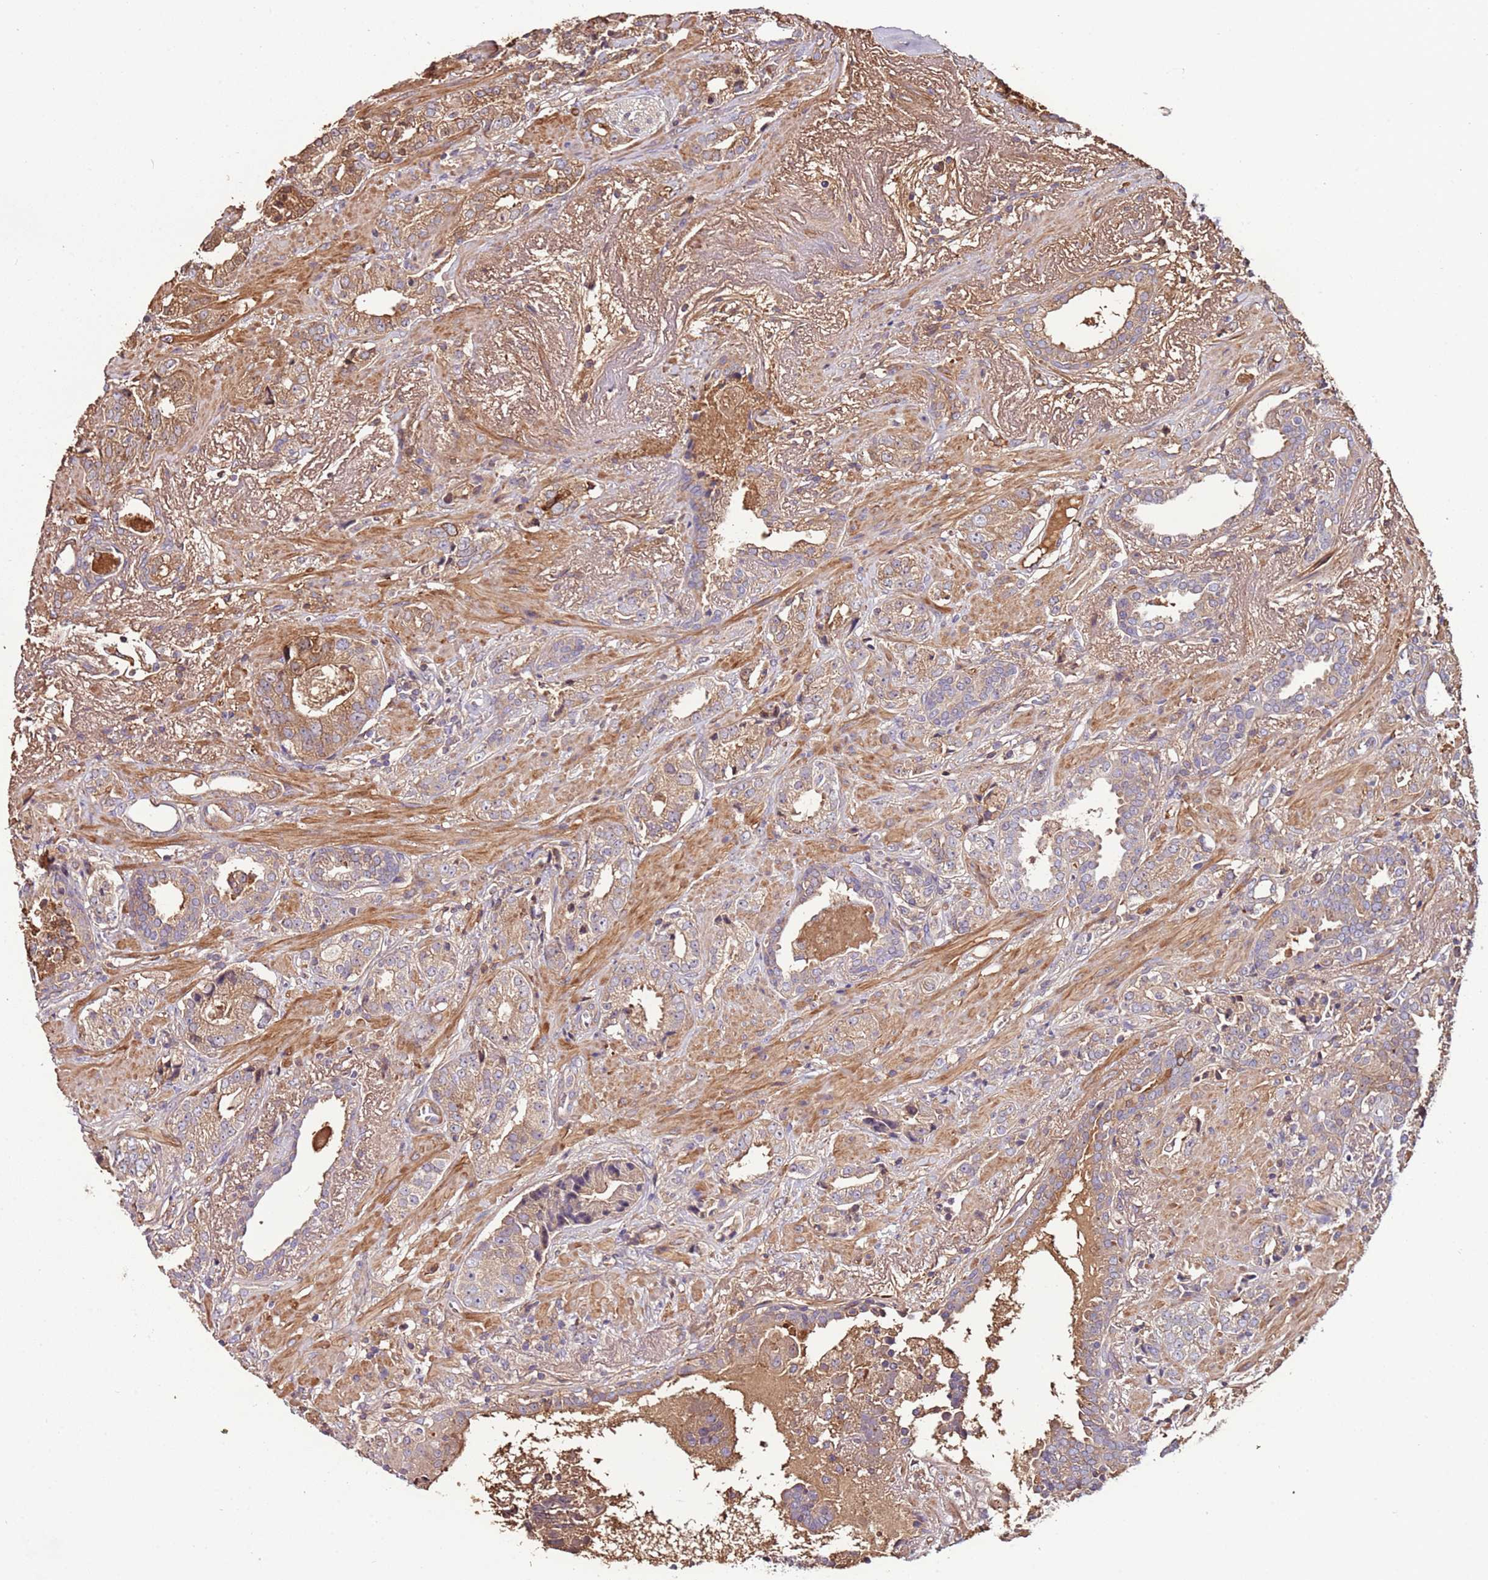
{"staining": {"intensity": "weak", "quantity": "25%-75%", "location": "cytoplasmic/membranous"}, "tissue": "prostate cancer", "cell_type": "Tumor cells", "image_type": "cancer", "snomed": [{"axis": "morphology", "description": "Adenocarcinoma, High grade"}, {"axis": "topography", "description": "Prostate"}], "caption": "Immunohistochemical staining of prostate adenocarcinoma (high-grade) reveals low levels of weak cytoplasmic/membranous protein expression in approximately 25%-75% of tumor cells.", "gene": "DENR", "patient": {"sex": "male", "age": 71}}